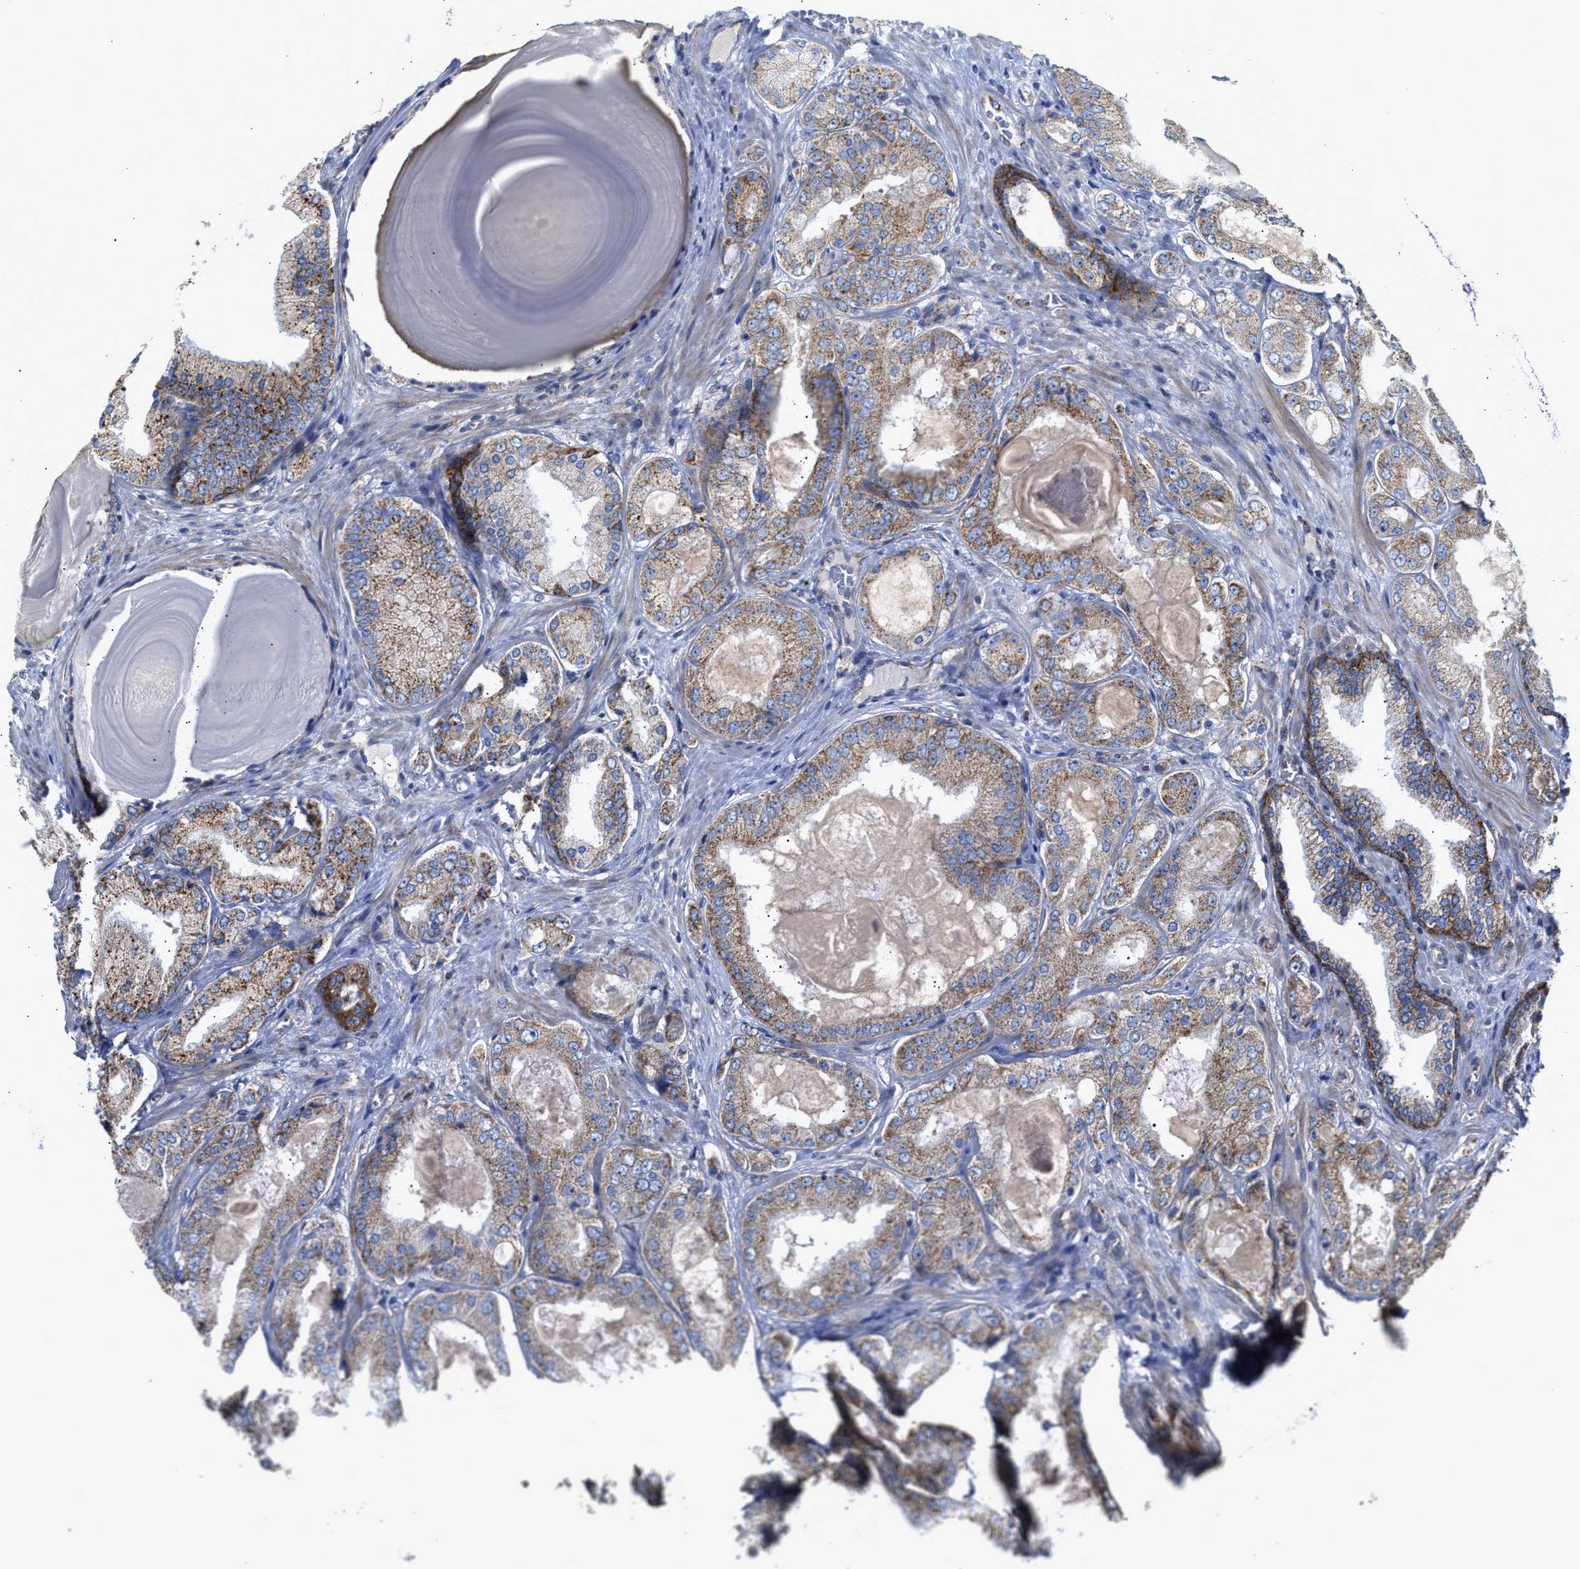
{"staining": {"intensity": "moderate", "quantity": ">75%", "location": "cytoplasmic/membranous"}, "tissue": "prostate cancer", "cell_type": "Tumor cells", "image_type": "cancer", "snomed": [{"axis": "morphology", "description": "Adenocarcinoma, Low grade"}, {"axis": "topography", "description": "Prostate"}], "caption": "Adenocarcinoma (low-grade) (prostate) stained with DAB immunohistochemistry (IHC) reveals medium levels of moderate cytoplasmic/membranous expression in approximately >75% of tumor cells.", "gene": "MECR", "patient": {"sex": "male", "age": 65}}